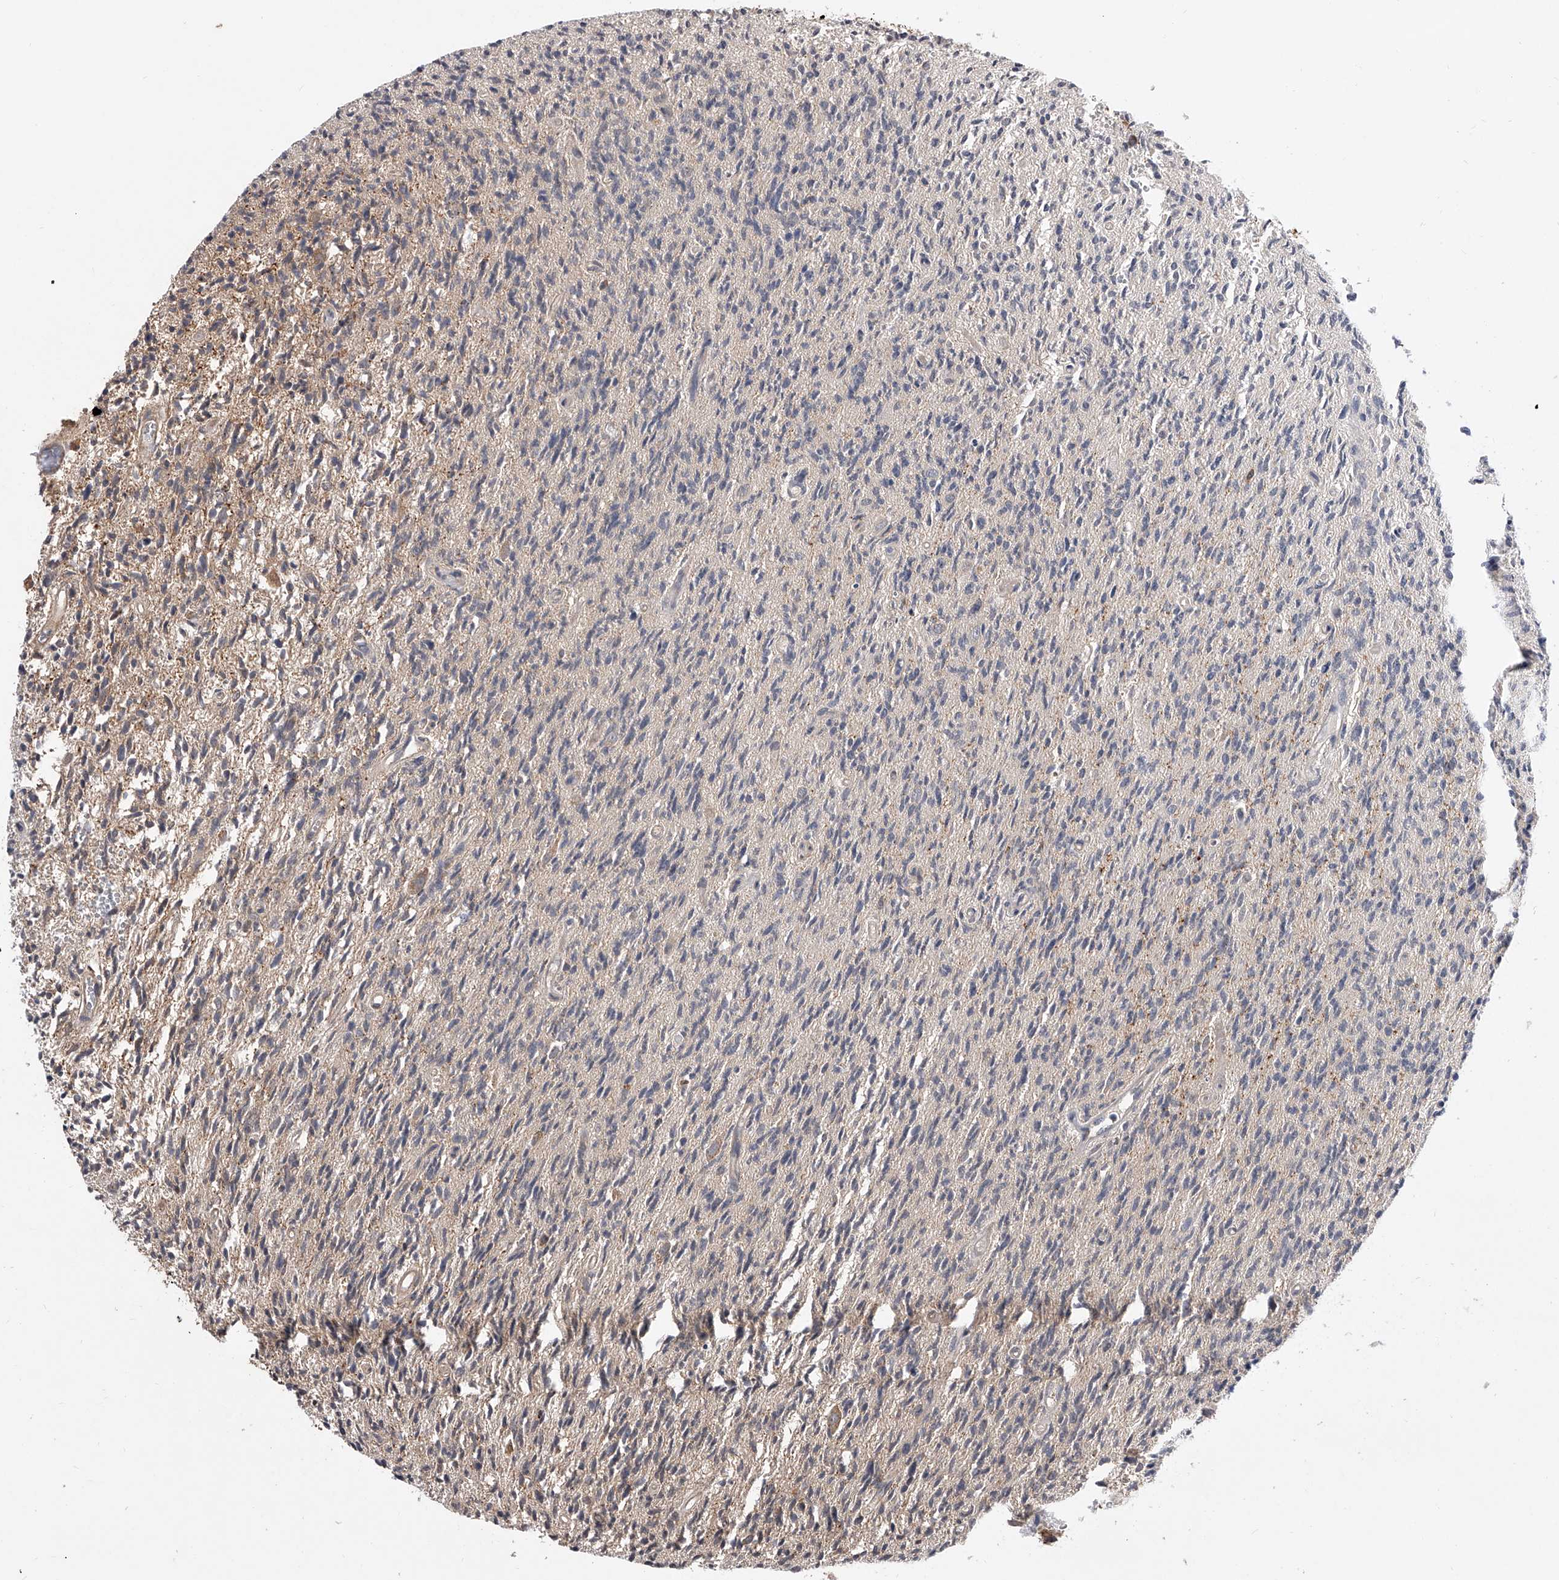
{"staining": {"intensity": "negative", "quantity": "none", "location": "none"}, "tissue": "glioma", "cell_type": "Tumor cells", "image_type": "cancer", "snomed": [{"axis": "morphology", "description": "Glioma, malignant, High grade"}, {"axis": "topography", "description": "Brain"}], "caption": "IHC micrograph of human glioma stained for a protein (brown), which displays no expression in tumor cells.", "gene": "GMDS", "patient": {"sex": "female", "age": 57}}